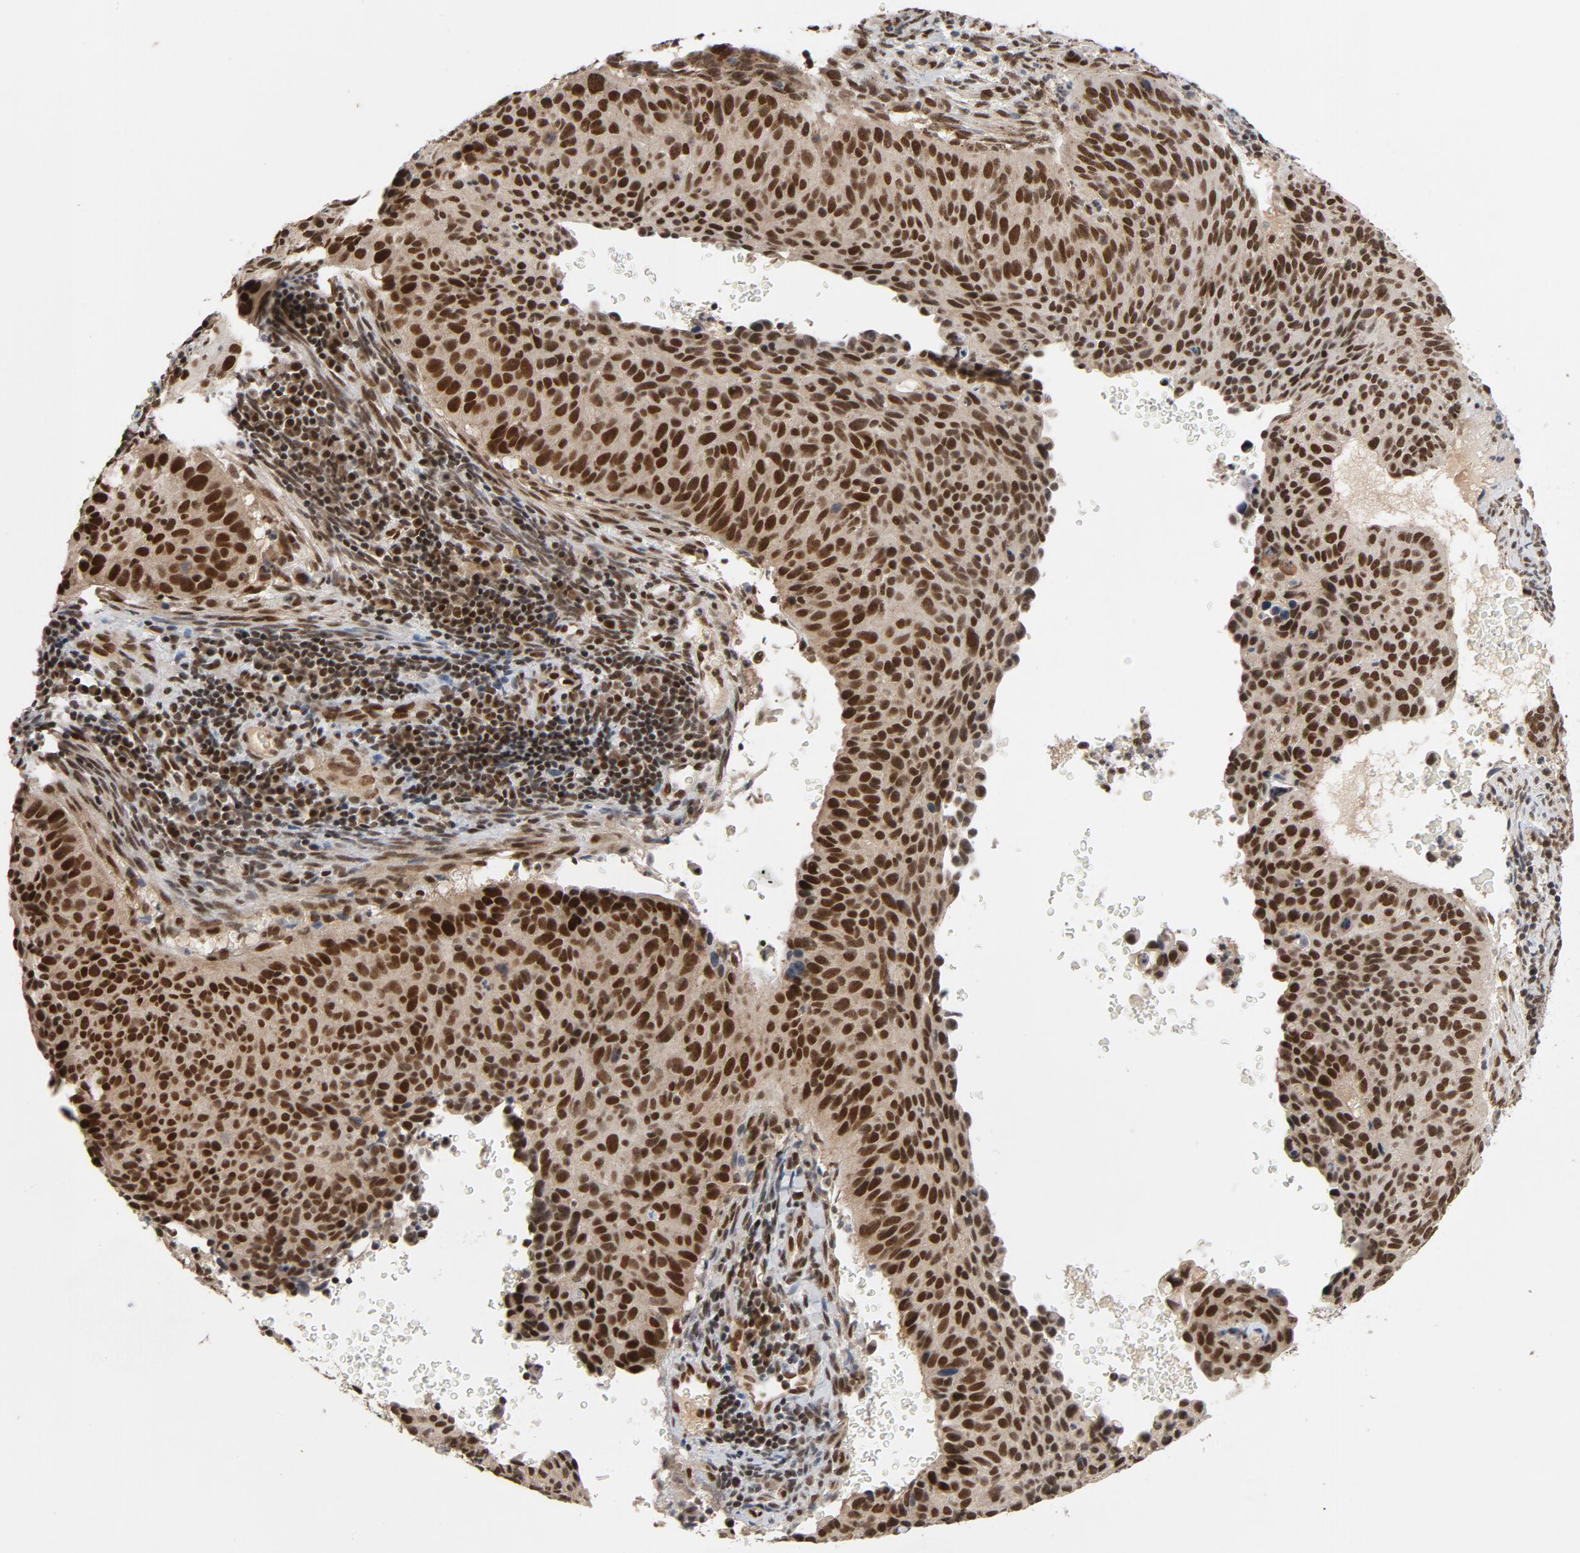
{"staining": {"intensity": "strong", "quantity": ">75%", "location": "nuclear"}, "tissue": "cervical cancer", "cell_type": "Tumor cells", "image_type": "cancer", "snomed": [{"axis": "morphology", "description": "Adenocarcinoma, NOS"}, {"axis": "topography", "description": "Cervix"}], "caption": "Approximately >75% of tumor cells in human adenocarcinoma (cervical) demonstrate strong nuclear protein expression as visualized by brown immunohistochemical staining.", "gene": "SMARCD1", "patient": {"sex": "female", "age": 29}}